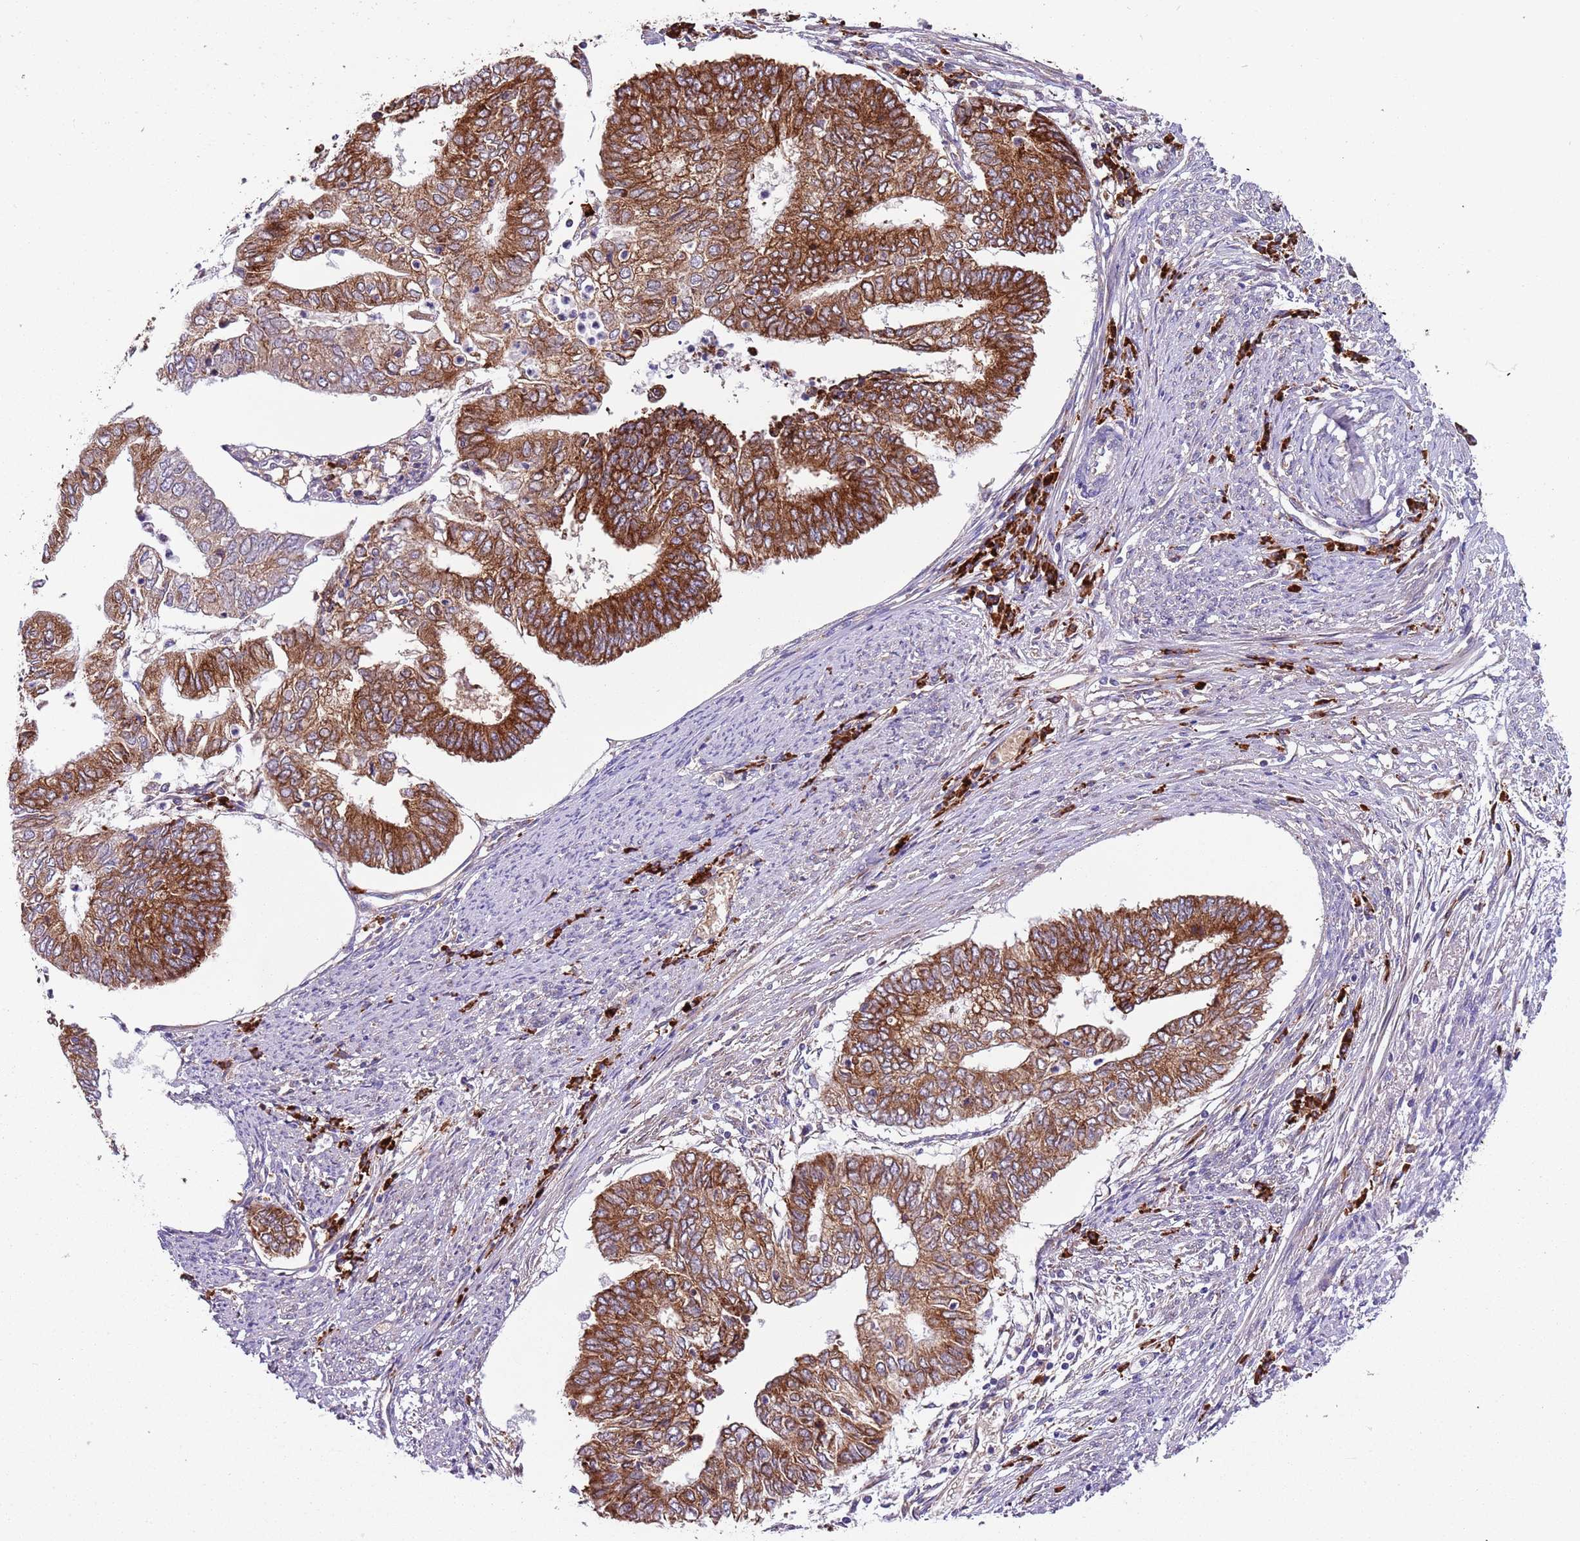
{"staining": {"intensity": "strong", "quantity": ">75%", "location": "cytoplasmic/membranous"}, "tissue": "endometrial cancer", "cell_type": "Tumor cells", "image_type": "cancer", "snomed": [{"axis": "morphology", "description": "Adenocarcinoma, NOS"}, {"axis": "topography", "description": "Endometrium"}], "caption": "Protein staining by immunohistochemistry exhibits strong cytoplasmic/membranous expression in approximately >75% of tumor cells in adenocarcinoma (endometrial). (Stains: DAB in brown, nuclei in blue, Microscopy: brightfield microscopy at high magnification).", "gene": "VWCE", "patient": {"sex": "female", "age": 68}}